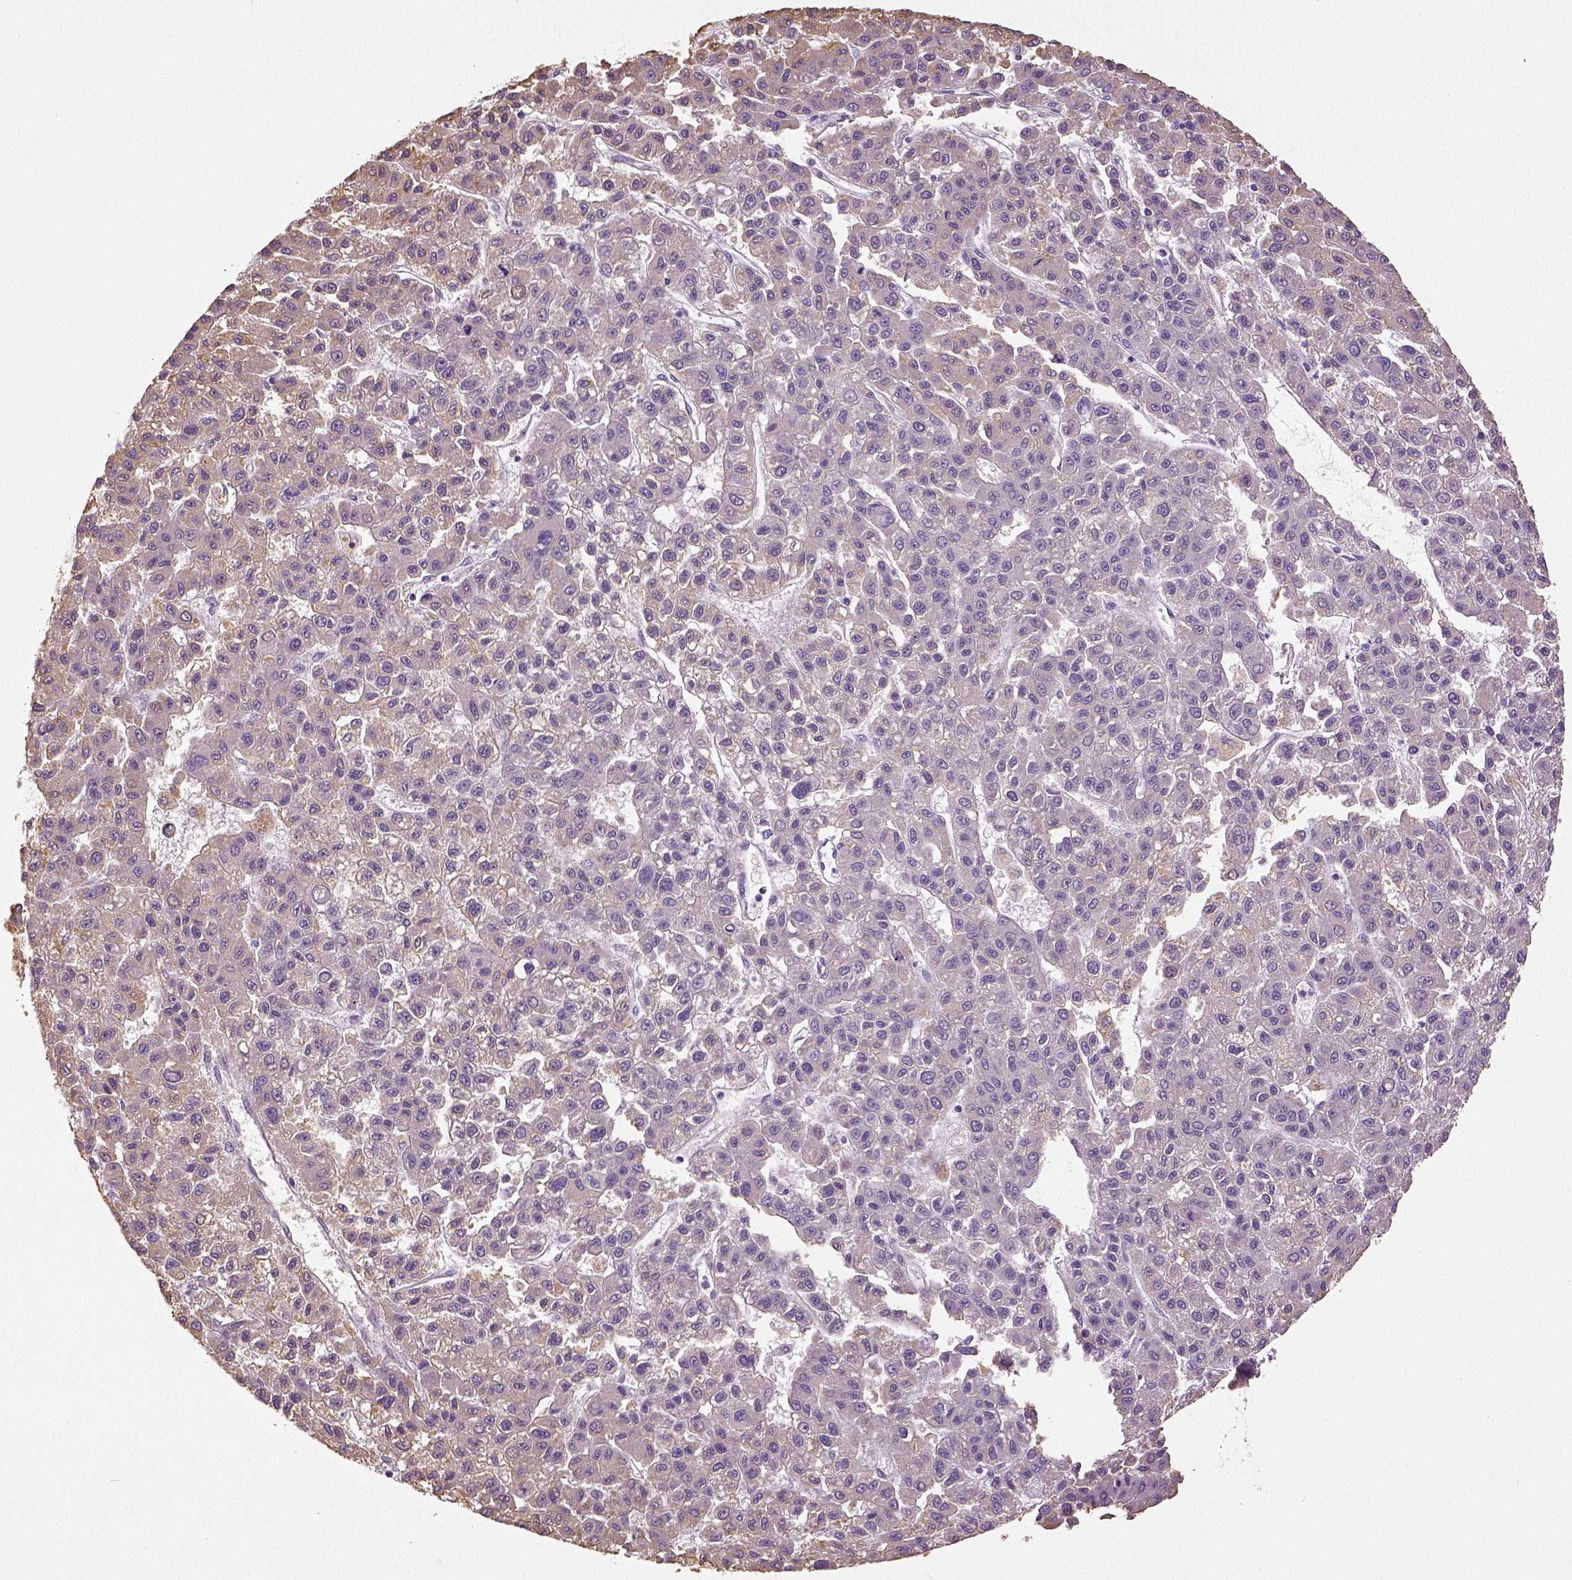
{"staining": {"intensity": "negative", "quantity": "none", "location": "none"}, "tissue": "liver cancer", "cell_type": "Tumor cells", "image_type": "cancer", "snomed": [{"axis": "morphology", "description": "Carcinoma, Hepatocellular, NOS"}, {"axis": "topography", "description": "Liver"}], "caption": "Liver cancer (hepatocellular carcinoma) stained for a protein using IHC exhibits no expression tumor cells.", "gene": "NECAB2", "patient": {"sex": "male", "age": 70}}